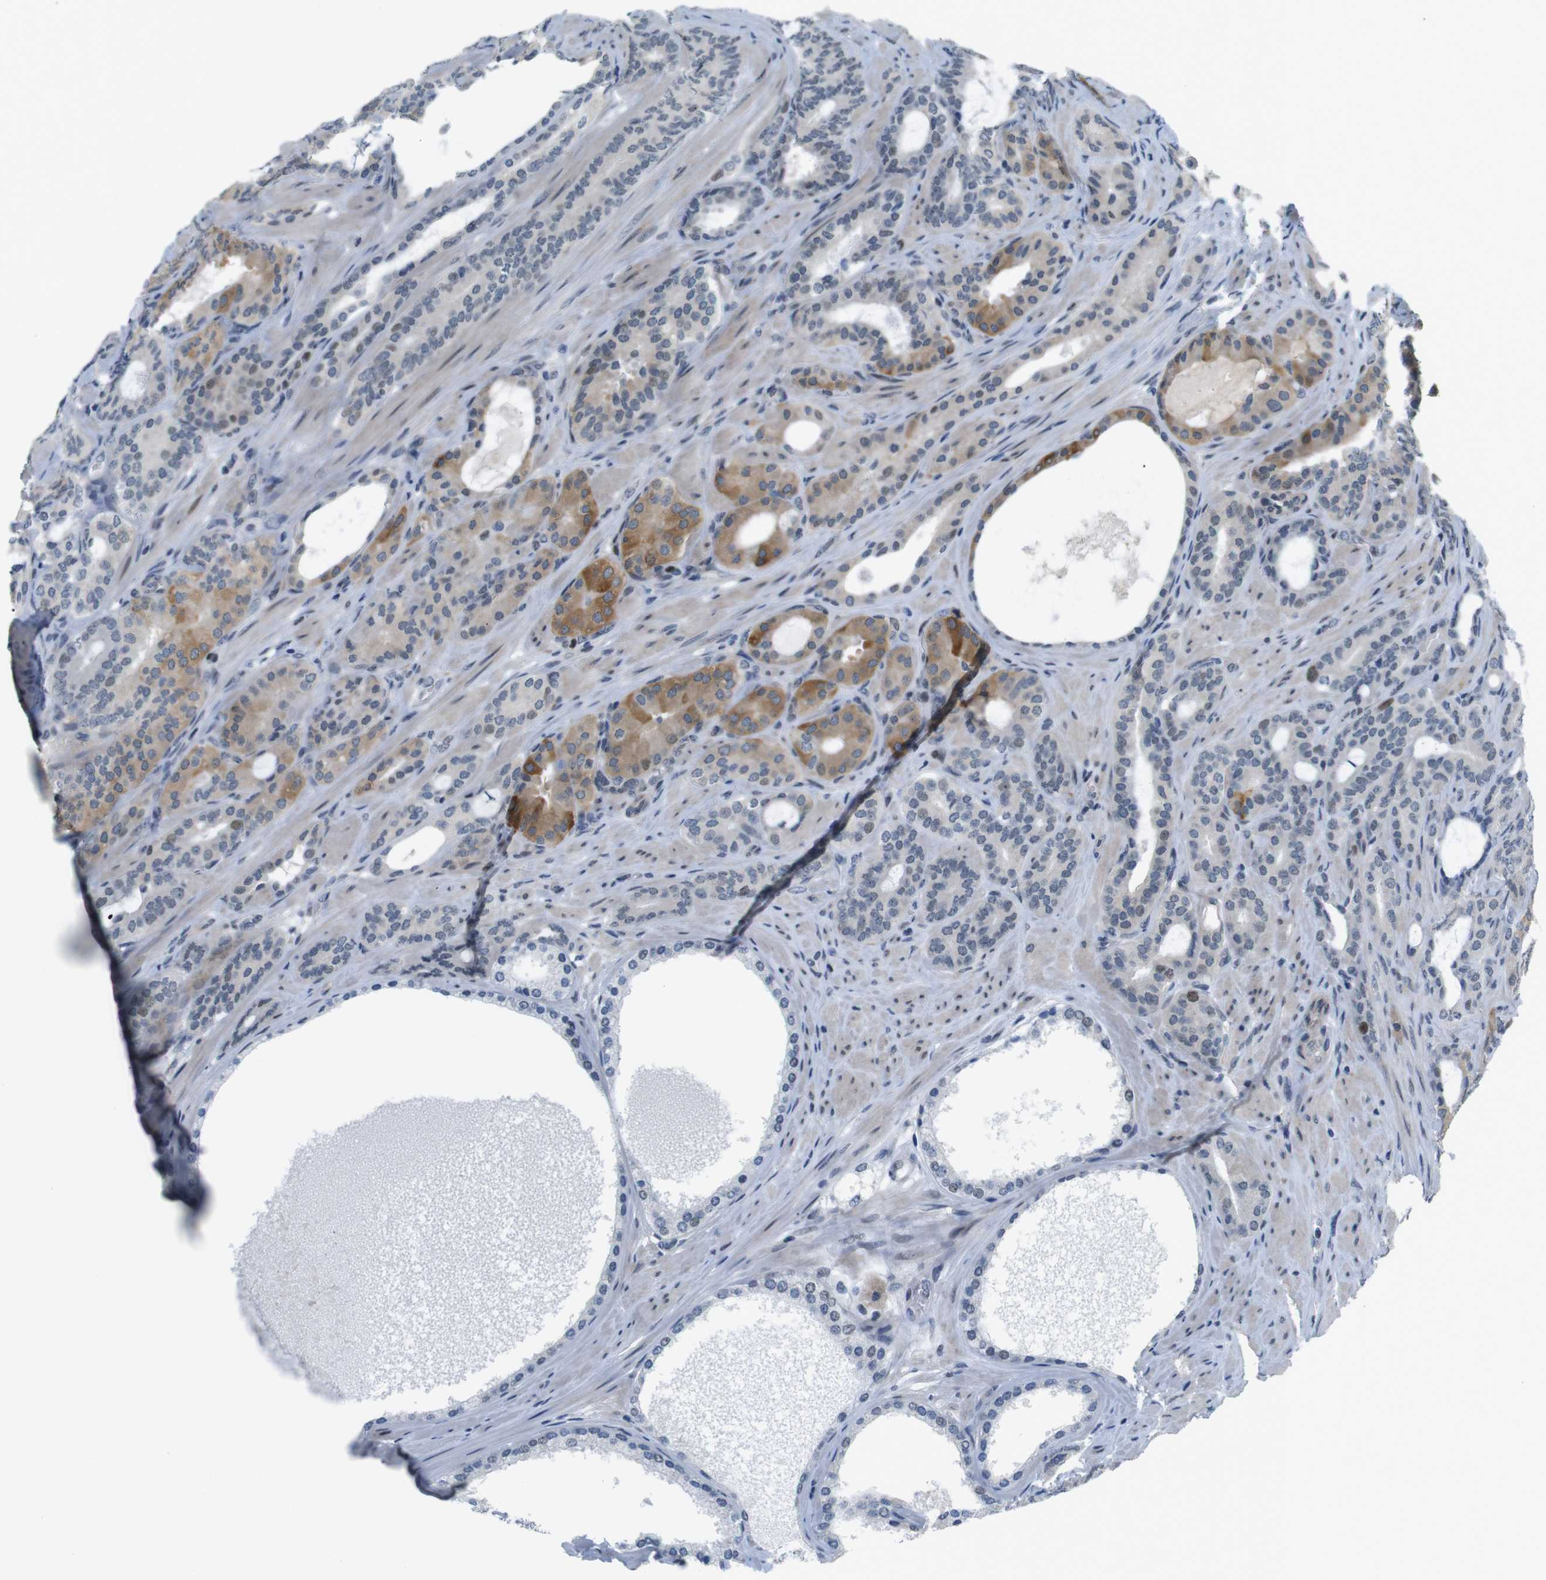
{"staining": {"intensity": "moderate", "quantity": "25%-75%", "location": "cytoplasmic/membranous"}, "tissue": "prostate cancer", "cell_type": "Tumor cells", "image_type": "cancer", "snomed": [{"axis": "morphology", "description": "Adenocarcinoma, Low grade"}, {"axis": "topography", "description": "Prostate"}], "caption": "Adenocarcinoma (low-grade) (prostate) stained for a protein (brown) demonstrates moderate cytoplasmic/membranous positive expression in about 25%-75% of tumor cells.", "gene": "SMCO2", "patient": {"sex": "male", "age": 63}}